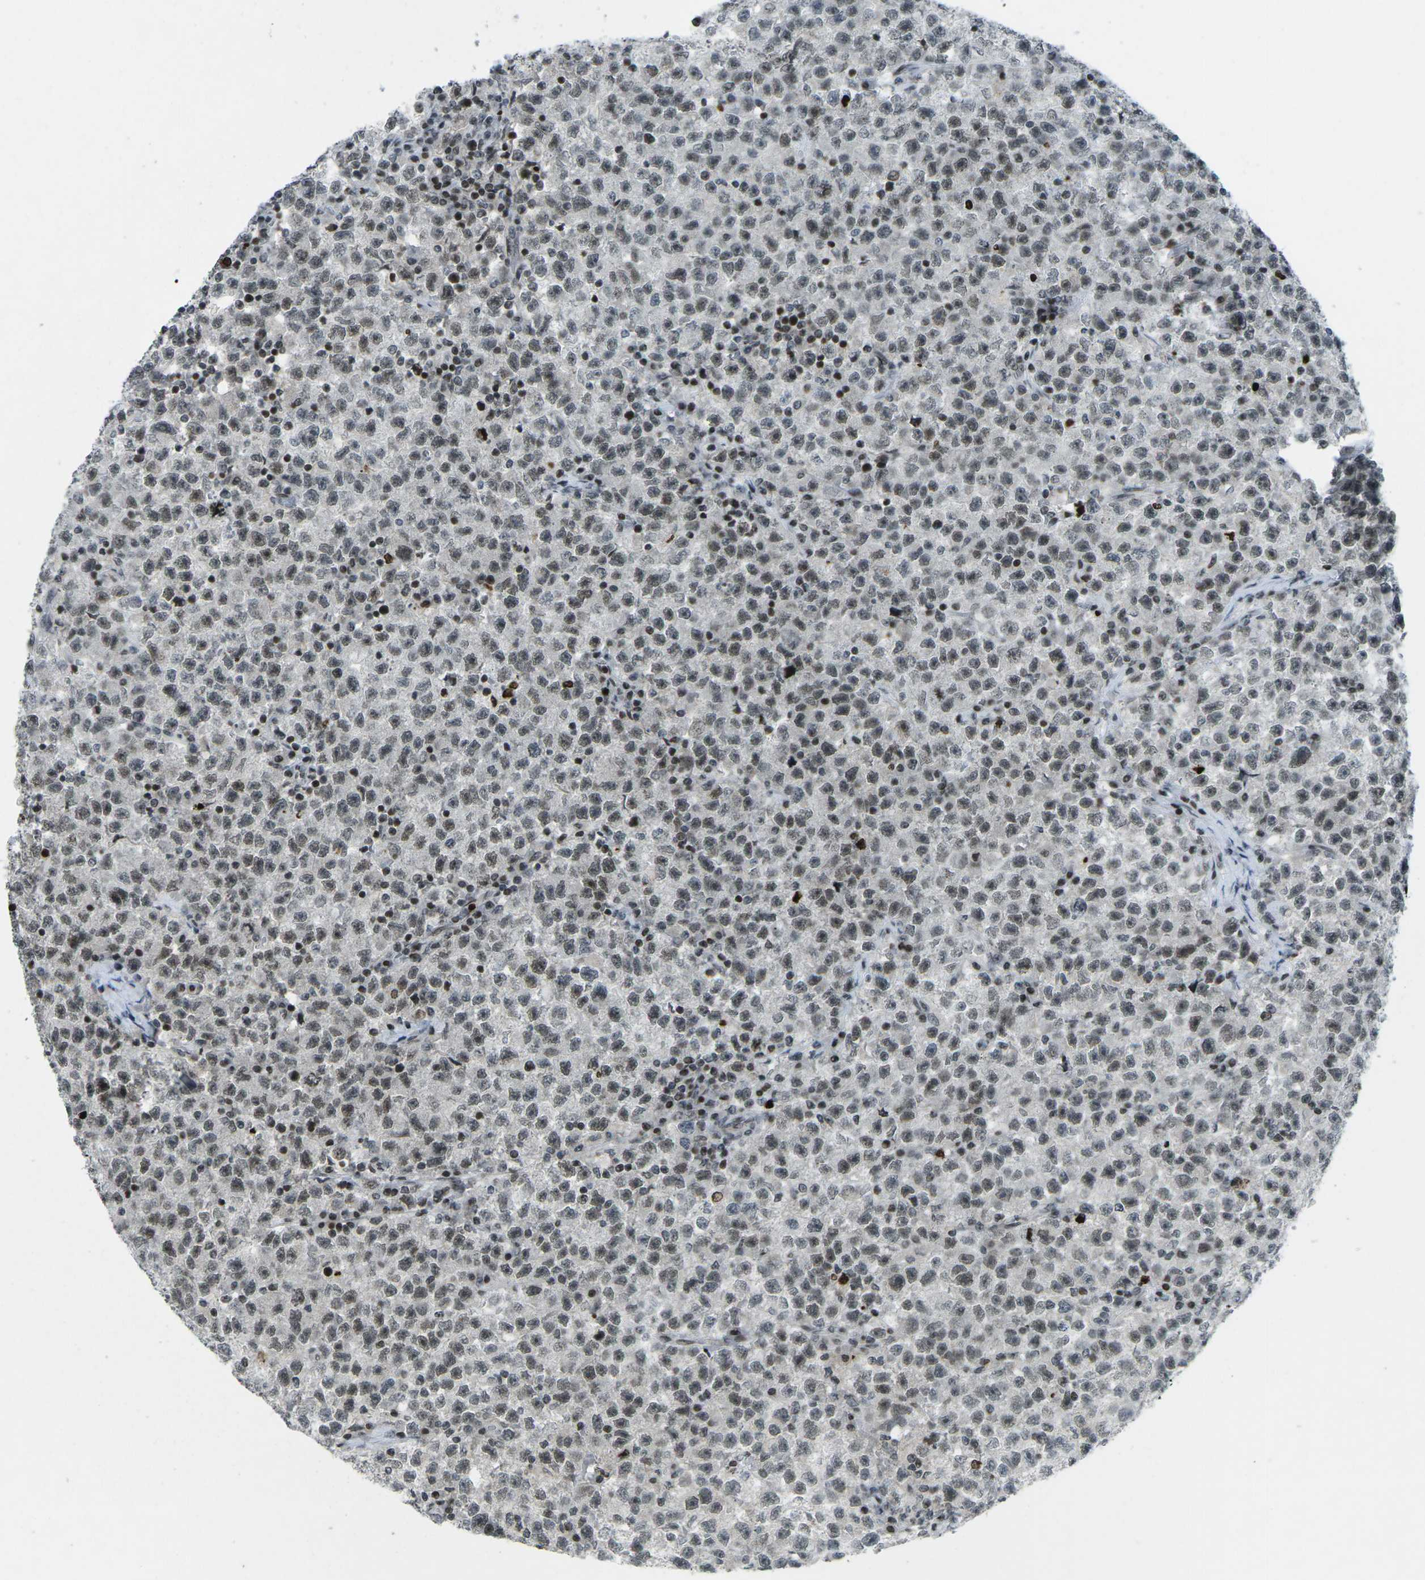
{"staining": {"intensity": "weak", "quantity": ">75%", "location": "nuclear"}, "tissue": "testis cancer", "cell_type": "Tumor cells", "image_type": "cancer", "snomed": [{"axis": "morphology", "description": "Seminoma, NOS"}, {"axis": "topography", "description": "Testis"}], "caption": "IHC histopathology image of neoplastic tissue: human testis cancer (seminoma) stained using immunohistochemistry exhibits low levels of weak protein expression localized specifically in the nuclear of tumor cells, appearing as a nuclear brown color.", "gene": "EME1", "patient": {"sex": "male", "age": 22}}